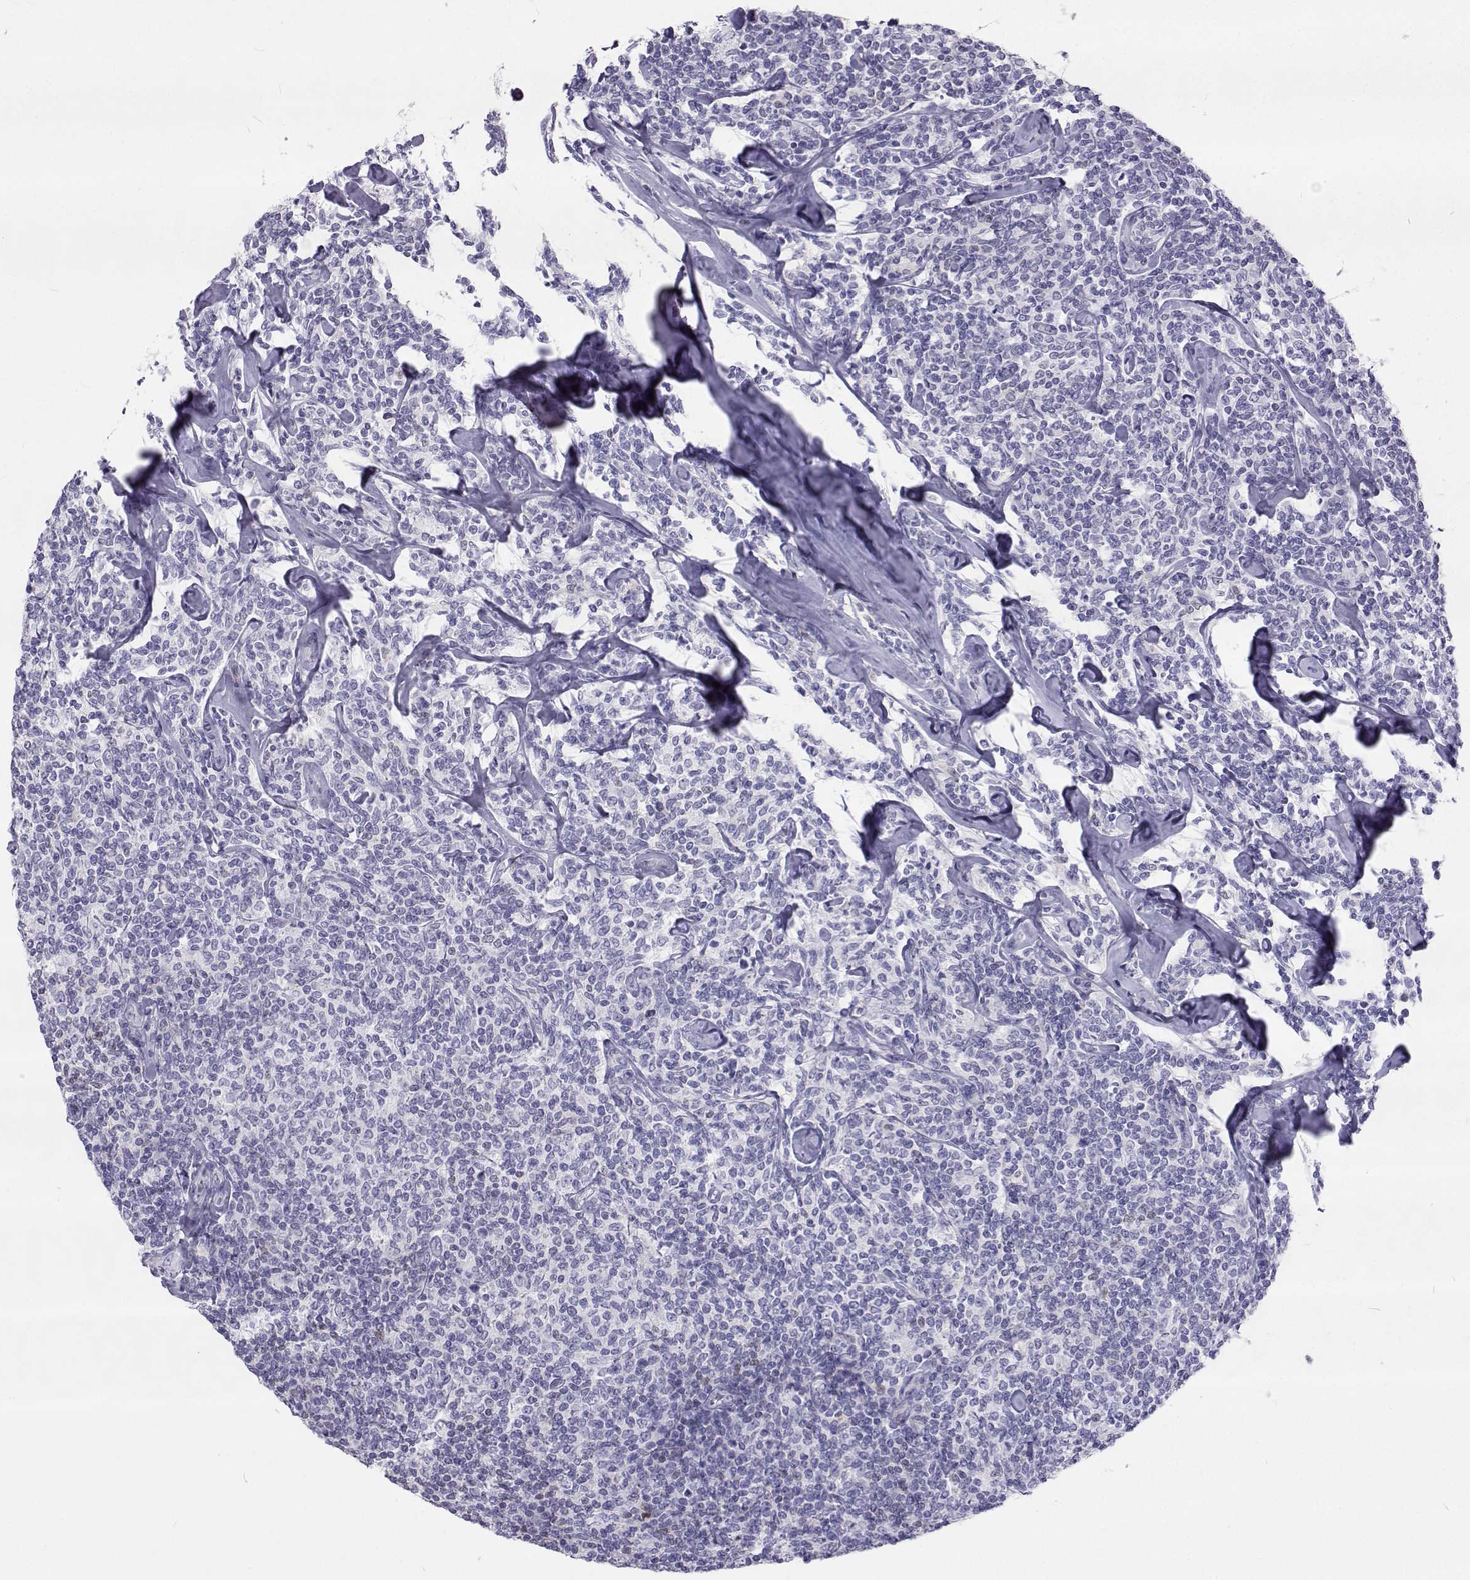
{"staining": {"intensity": "negative", "quantity": "none", "location": "none"}, "tissue": "lymphoma", "cell_type": "Tumor cells", "image_type": "cancer", "snomed": [{"axis": "morphology", "description": "Malignant lymphoma, non-Hodgkin's type, Low grade"}, {"axis": "topography", "description": "Lymph node"}], "caption": "This is an immunohistochemistry image of malignant lymphoma, non-Hodgkin's type (low-grade). There is no expression in tumor cells.", "gene": "GALM", "patient": {"sex": "female", "age": 56}}